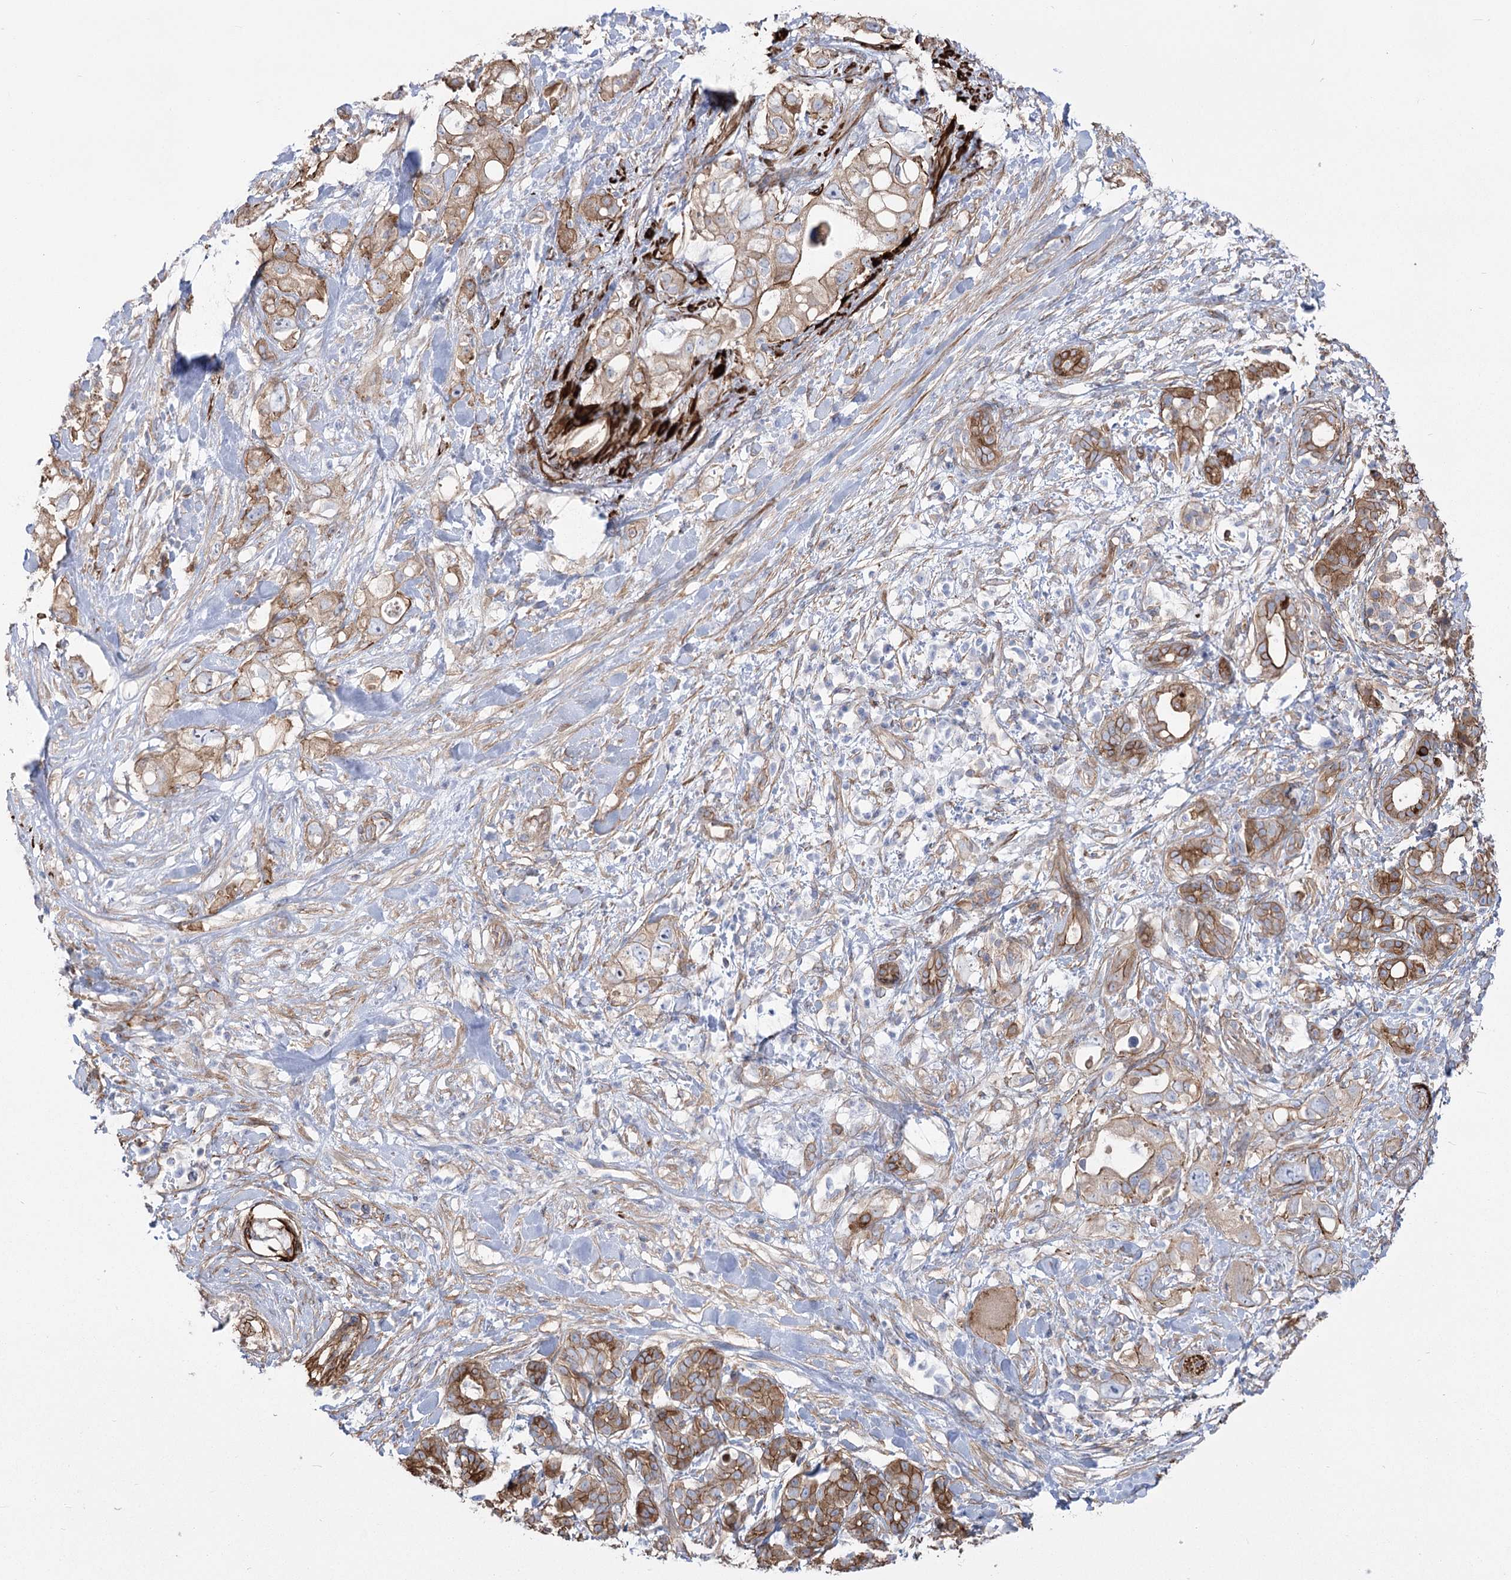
{"staining": {"intensity": "moderate", "quantity": "25%-75%", "location": "cytoplasmic/membranous"}, "tissue": "pancreatic cancer", "cell_type": "Tumor cells", "image_type": "cancer", "snomed": [{"axis": "morphology", "description": "Adenocarcinoma, NOS"}, {"axis": "topography", "description": "Pancreas"}], "caption": "Human pancreatic cancer stained for a protein (brown) shows moderate cytoplasmic/membranous positive positivity in about 25%-75% of tumor cells.", "gene": "PLEKHA5", "patient": {"sex": "female", "age": 56}}